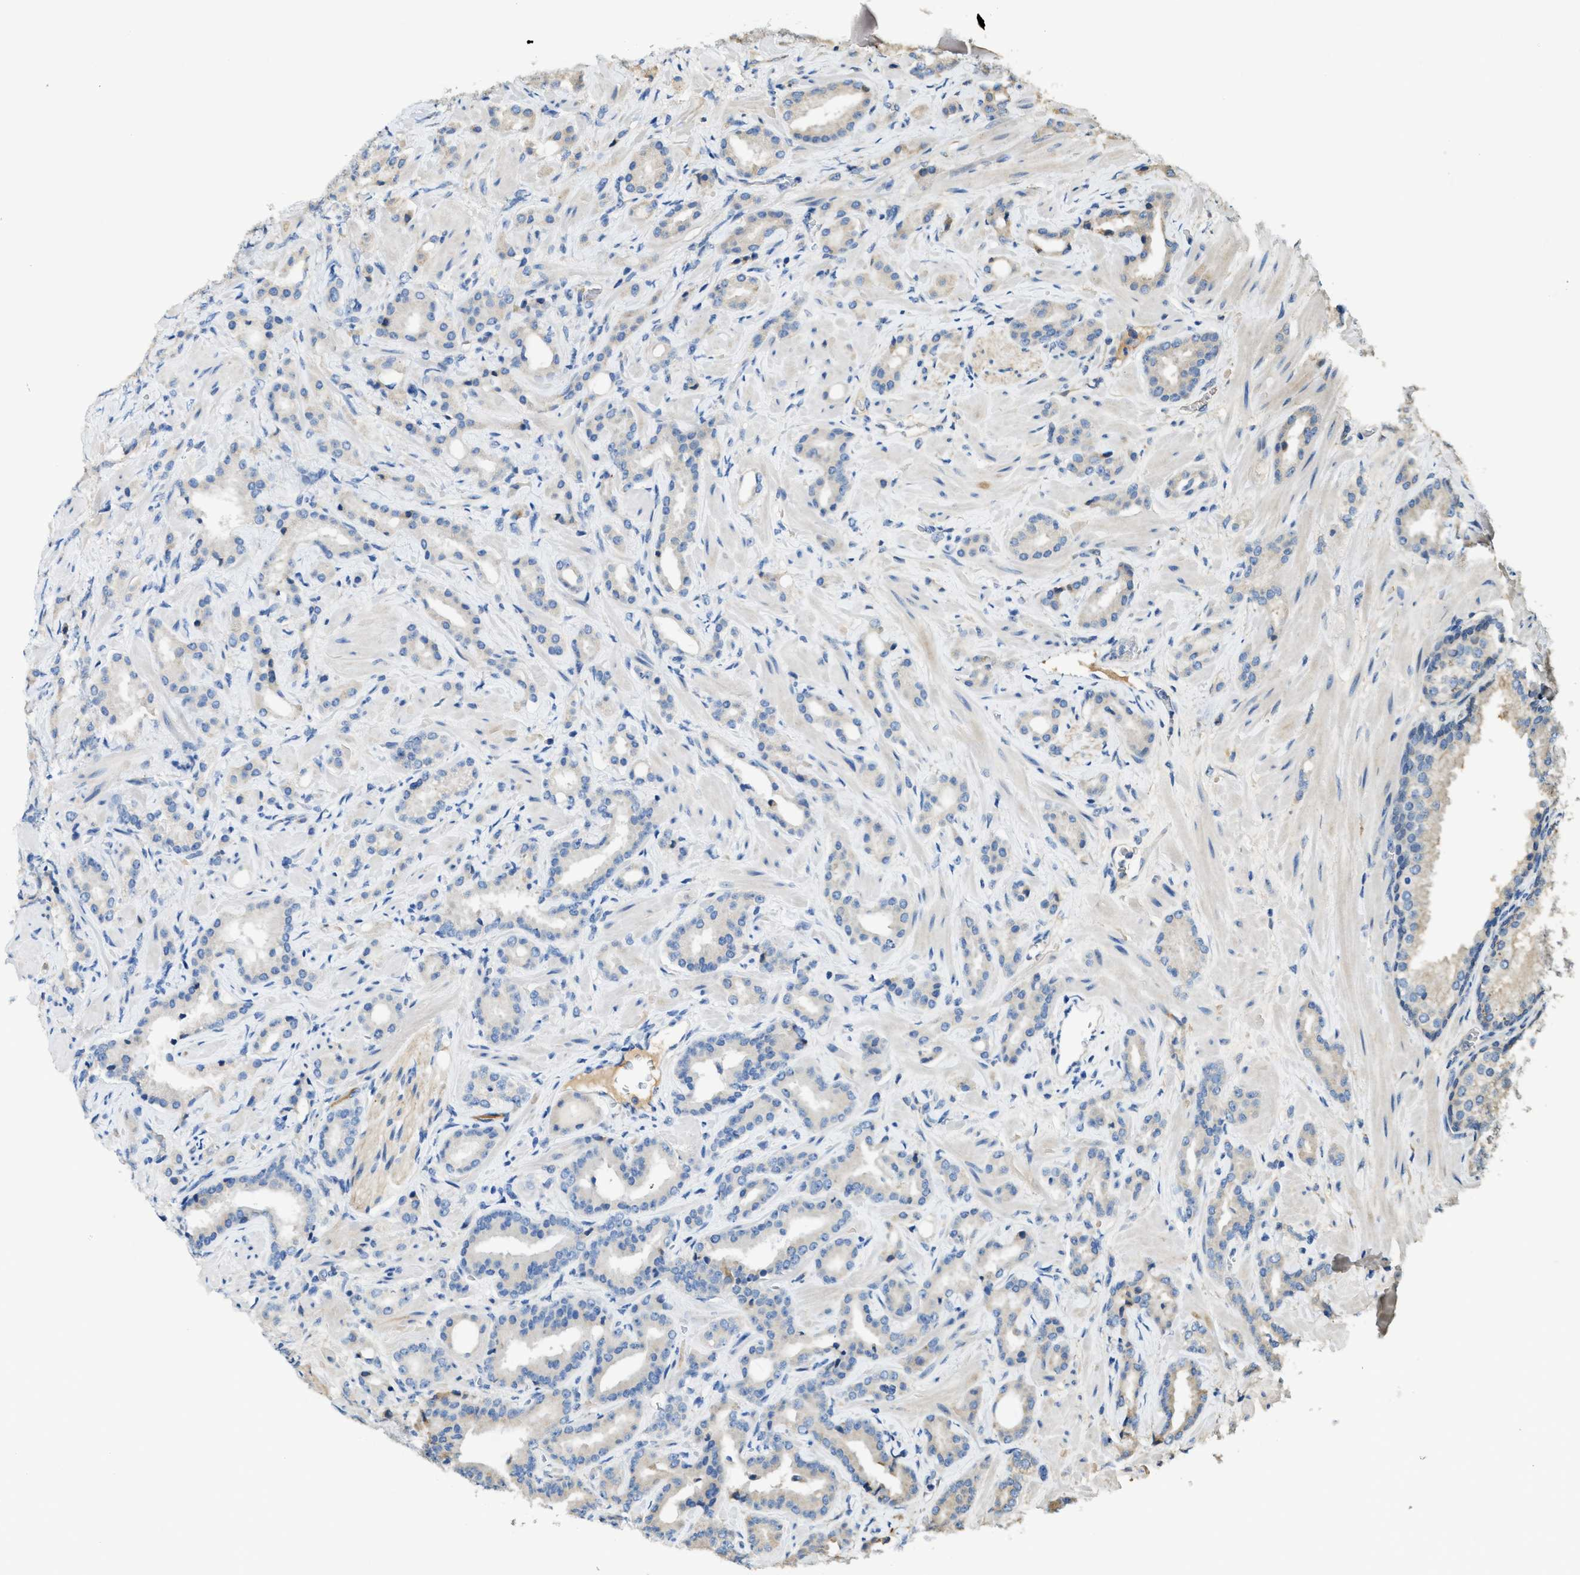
{"staining": {"intensity": "negative", "quantity": "none", "location": "none"}, "tissue": "prostate cancer", "cell_type": "Tumor cells", "image_type": "cancer", "snomed": [{"axis": "morphology", "description": "Adenocarcinoma, High grade"}, {"axis": "topography", "description": "Prostate"}], "caption": "Immunohistochemistry of prostate cancer demonstrates no expression in tumor cells.", "gene": "RIPK2", "patient": {"sex": "male", "age": 64}}